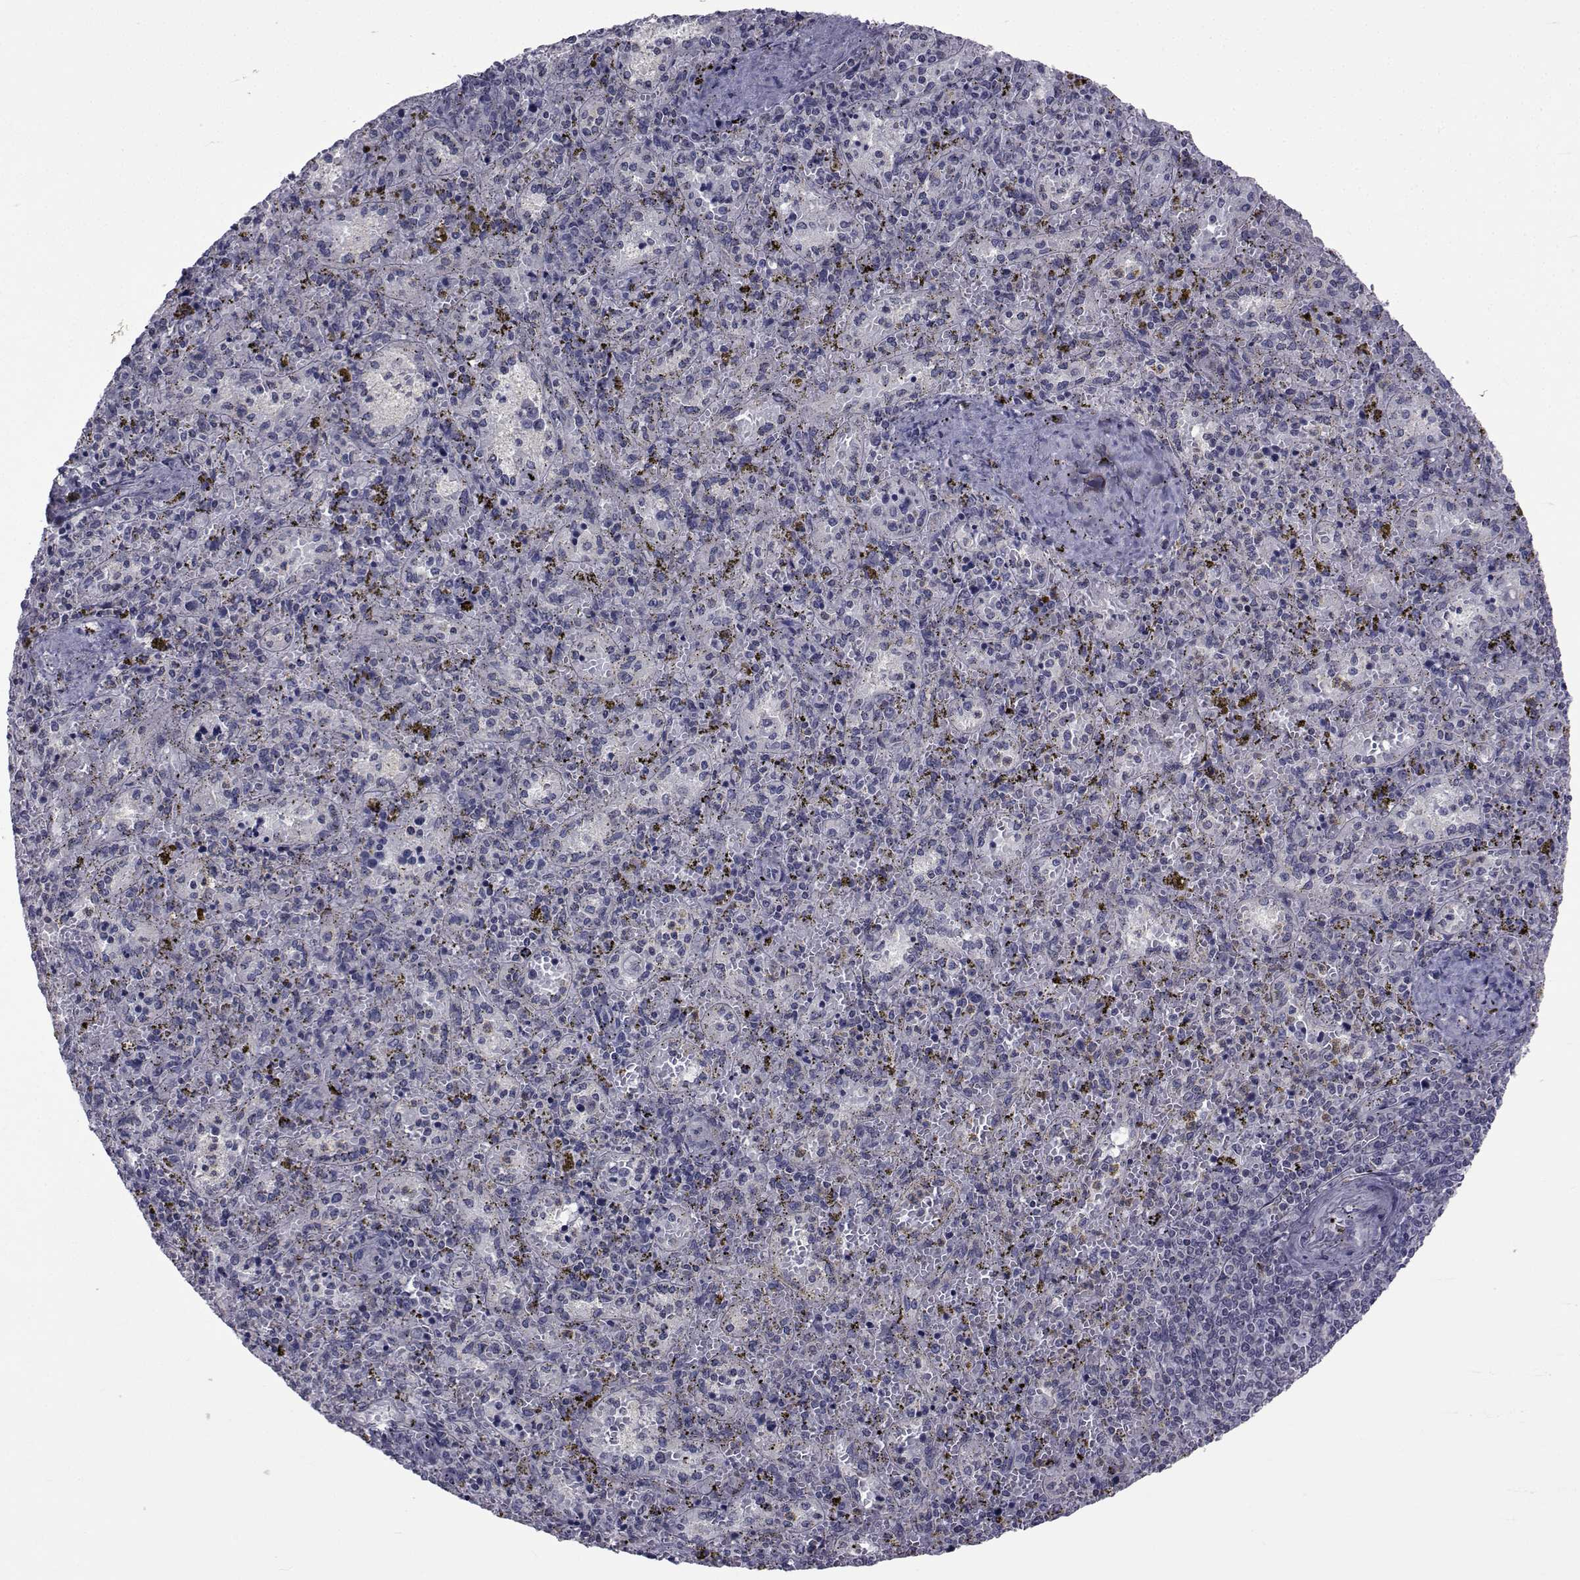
{"staining": {"intensity": "negative", "quantity": "none", "location": "none"}, "tissue": "spleen", "cell_type": "Cells in red pulp", "image_type": "normal", "snomed": [{"axis": "morphology", "description": "Normal tissue, NOS"}, {"axis": "topography", "description": "Spleen"}], "caption": "High power microscopy image of an IHC histopathology image of unremarkable spleen, revealing no significant expression in cells in red pulp.", "gene": "SLC30A10", "patient": {"sex": "female", "age": 50}}